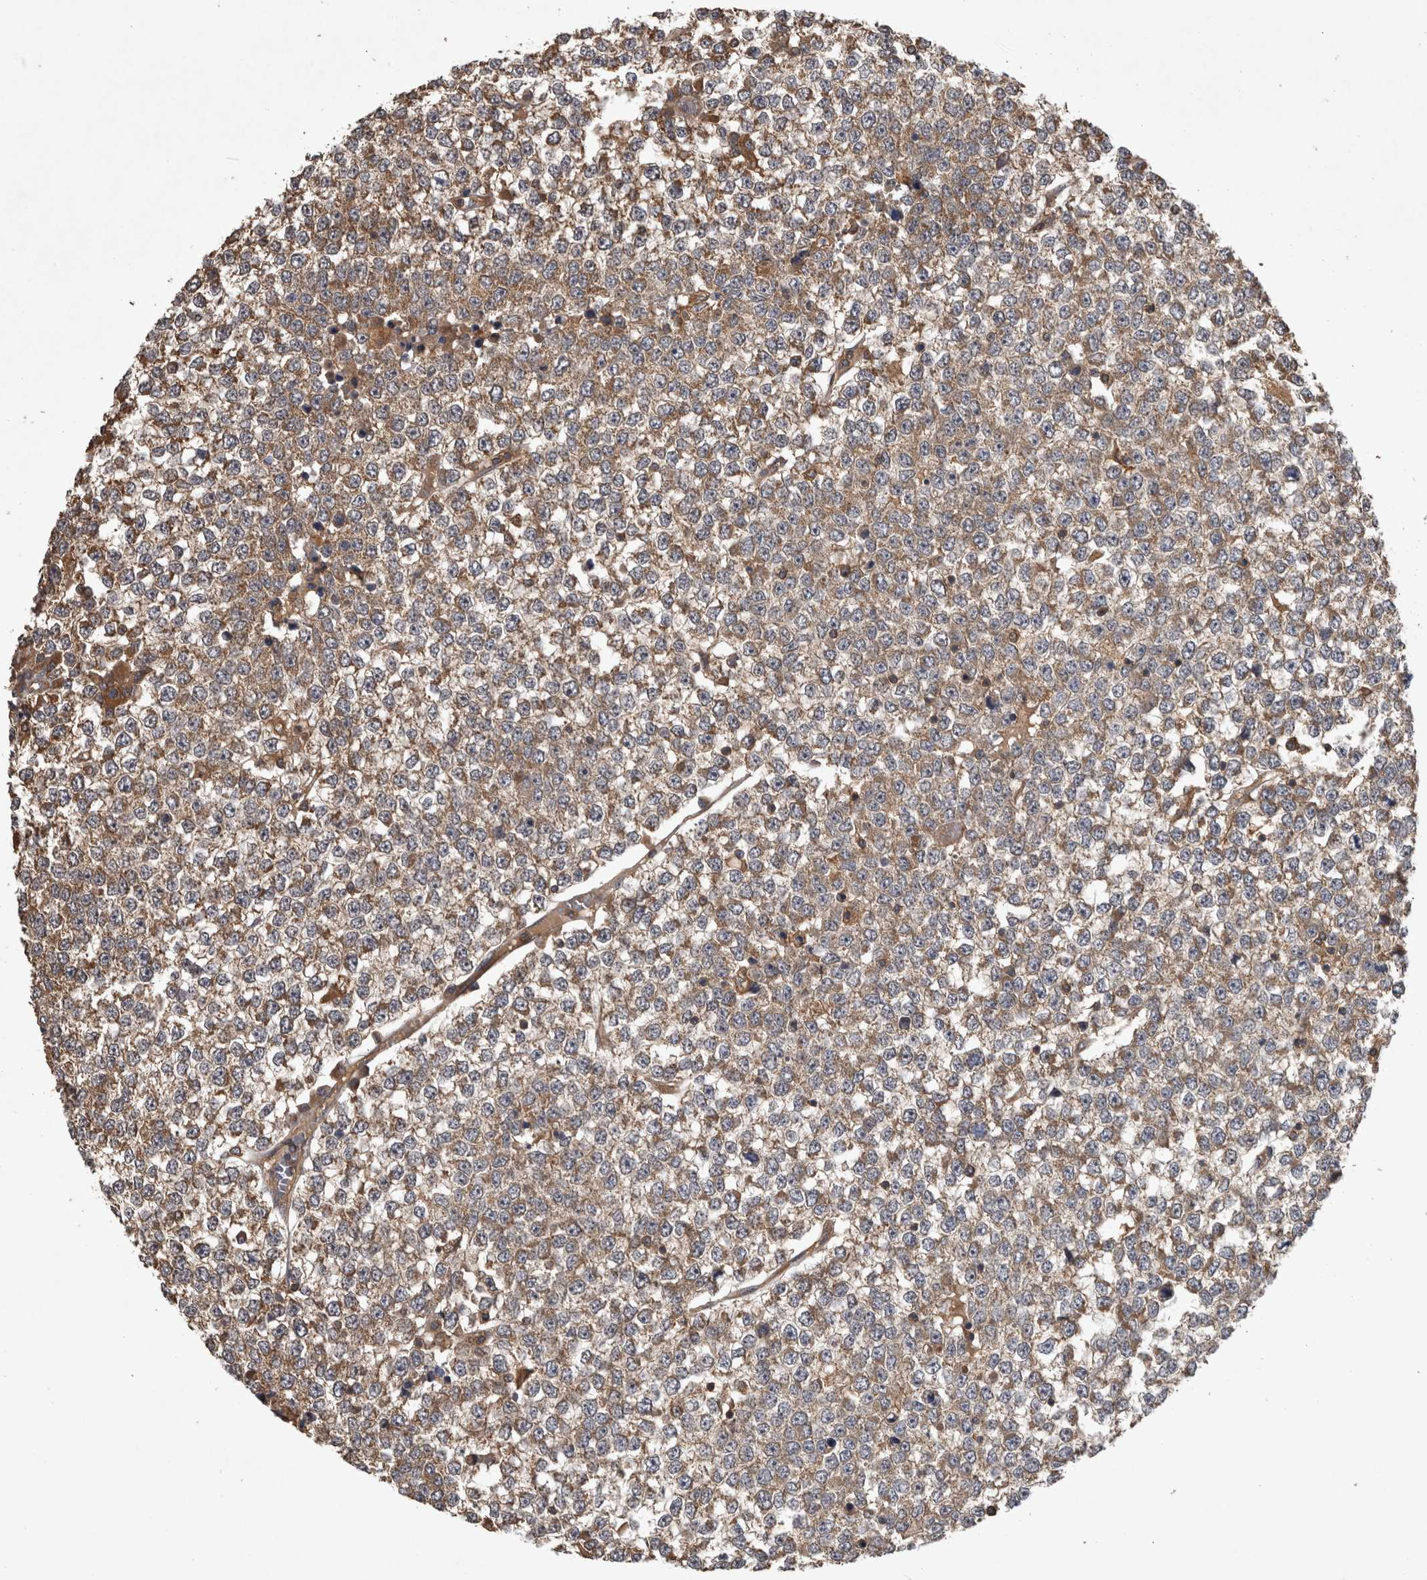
{"staining": {"intensity": "moderate", "quantity": ">75%", "location": "cytoplasmic/membranous"}, "tissue": "testis cancer", "cell_type": "Tumor cells", "image_type": "cancer", "snomed": [{"axis": "morphology", "description": "Seminoma, NOS"}, {"axis": "topography", "description": "Testis"}], "caption": "High-magnification brightfield microscopy of seminoma (testis) stained with DAB (brown) and counterstained with hematoxylin (blue). tumor cells exhibit moderate cytoplasmic/membranous expression is appreciated in approximately>75% of cells.", "gene": "TRMT61B", "patient": {"sex": "male", "age": 65}}